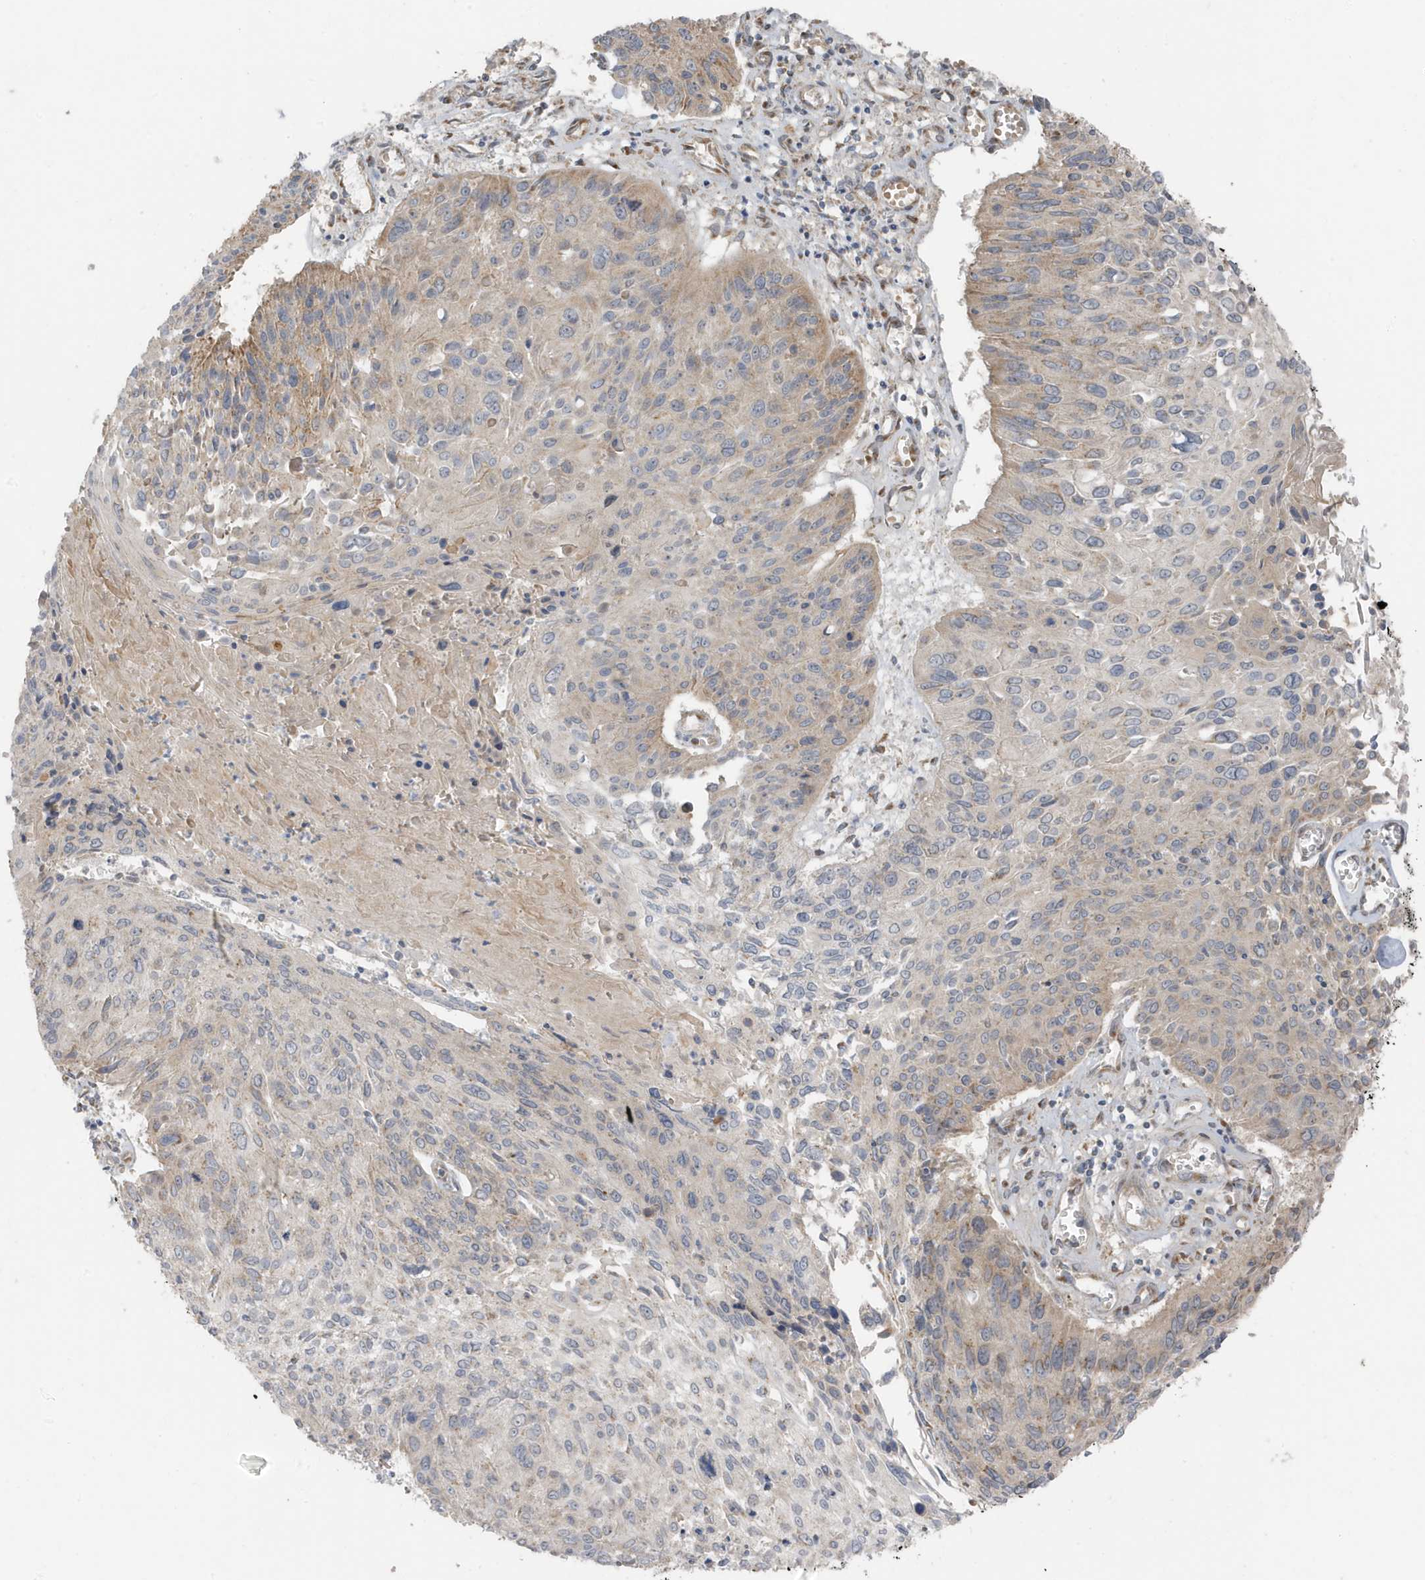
{"staining": {"intensity": "weak", "quantity": "<25%", "location": "cytoplasmic/membranous"}, "tissue": "cervical cancer", "cell_type": "Tumor cells", "image_type": "cancer", "snomed": [{"axis": "morphology", "description": "Squamous cell carcinoma, NOS"}, {"axis": "topography", "description": "Cervix"}], "caption": "Histopathology image shows no significant protein staining in tumor cells of cervical cancer.", "gene": "GOLGA4", "patient": {"sex": "female", "age": 51}}